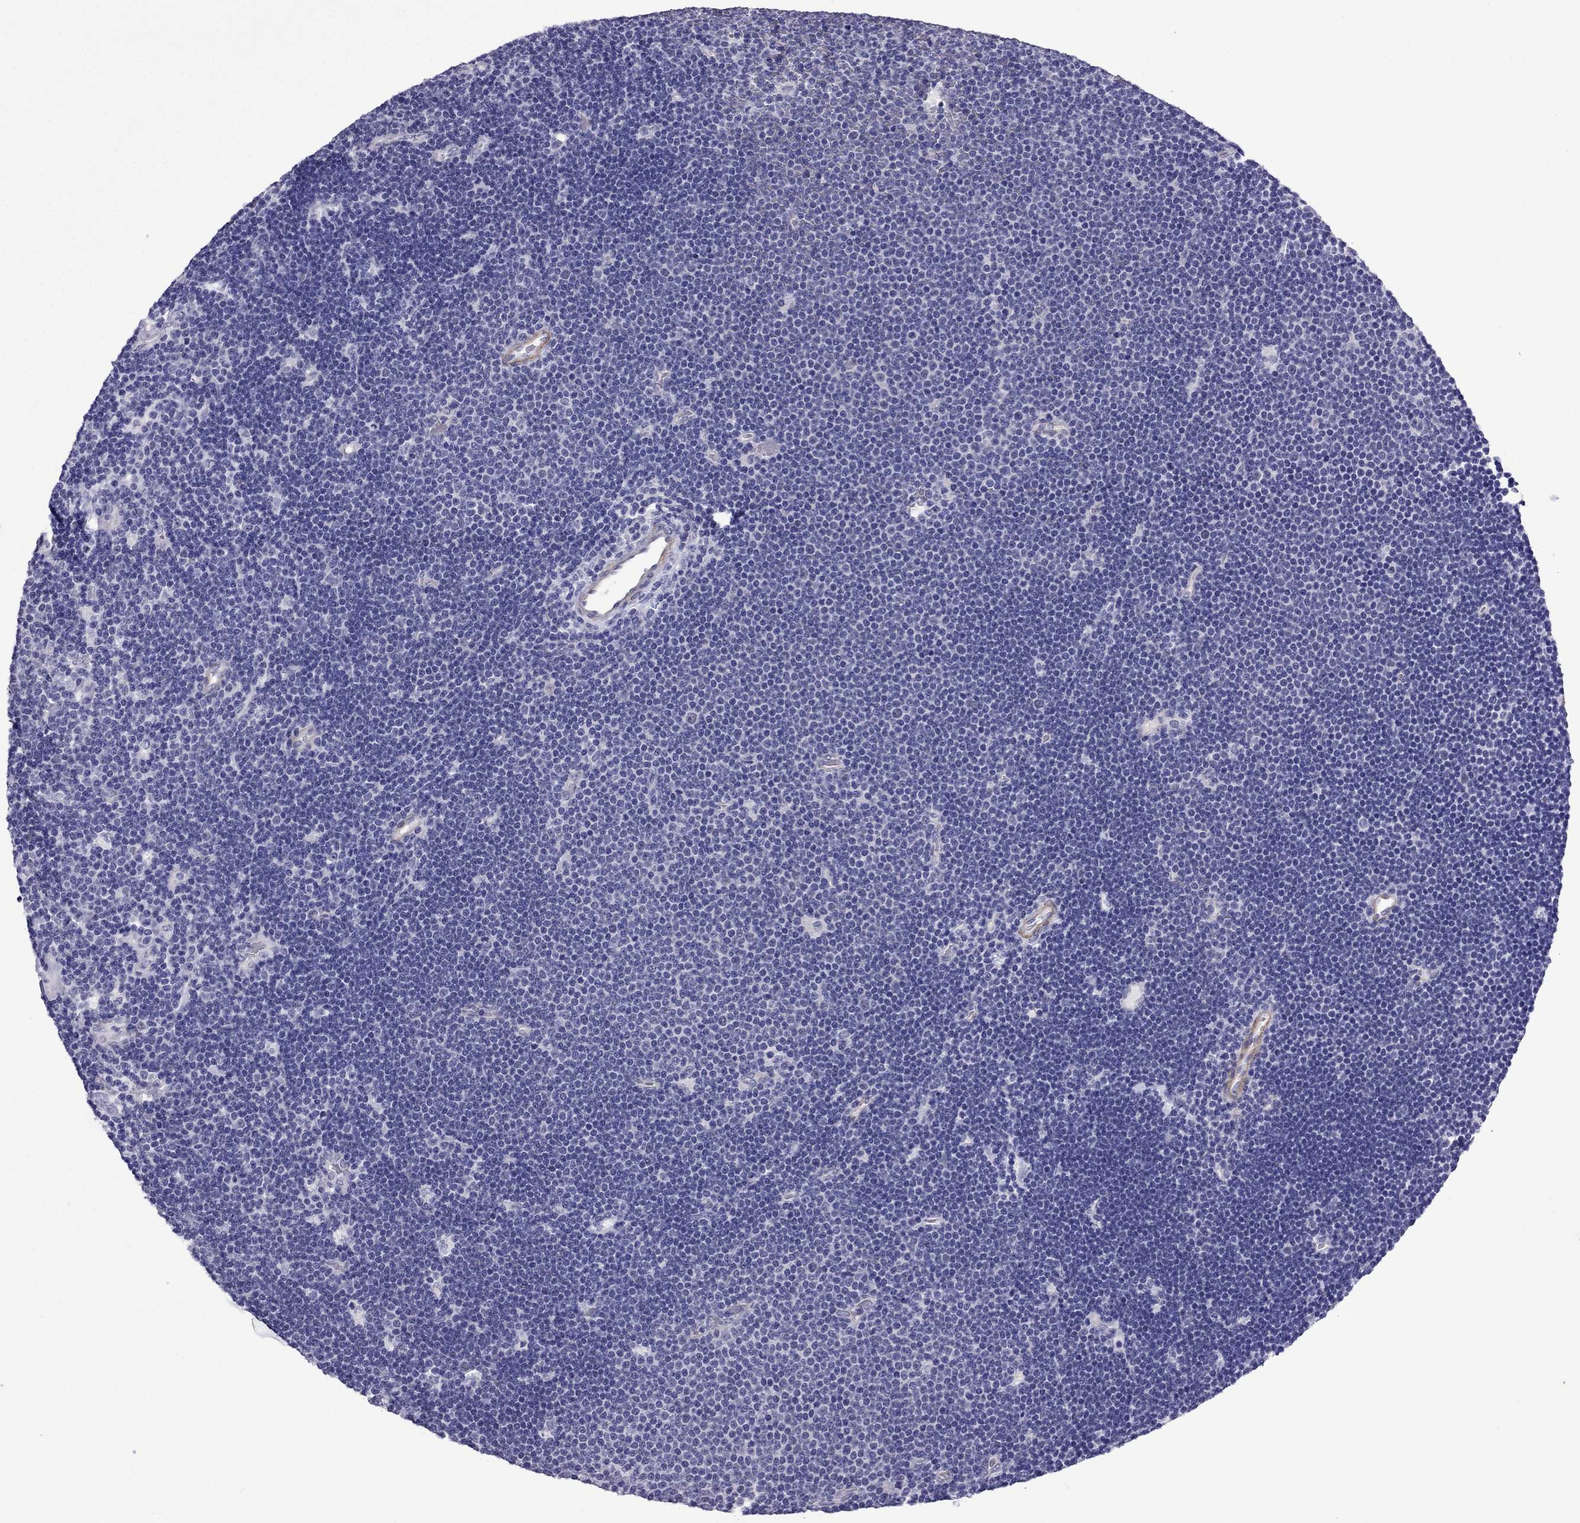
{"staining": {"intensity": "negative", "quantity": "none", "location": "none"}, "tissue": "lymphoma", "cell_type": "Tumor cells", "image_type": "cancer", "snomed": [{"axis": "morphology", "description": "Malignant lymphoma, non-Hodgkin's type, Low grade"}, {"axis": "topography", "description": "Brain"}], "caption": "Immunohistochemical staining of lymphoma shows no significant expression in tumor cells.", "gene": "CHRNA5", "patient": {"sex": "female", "age": 66}}